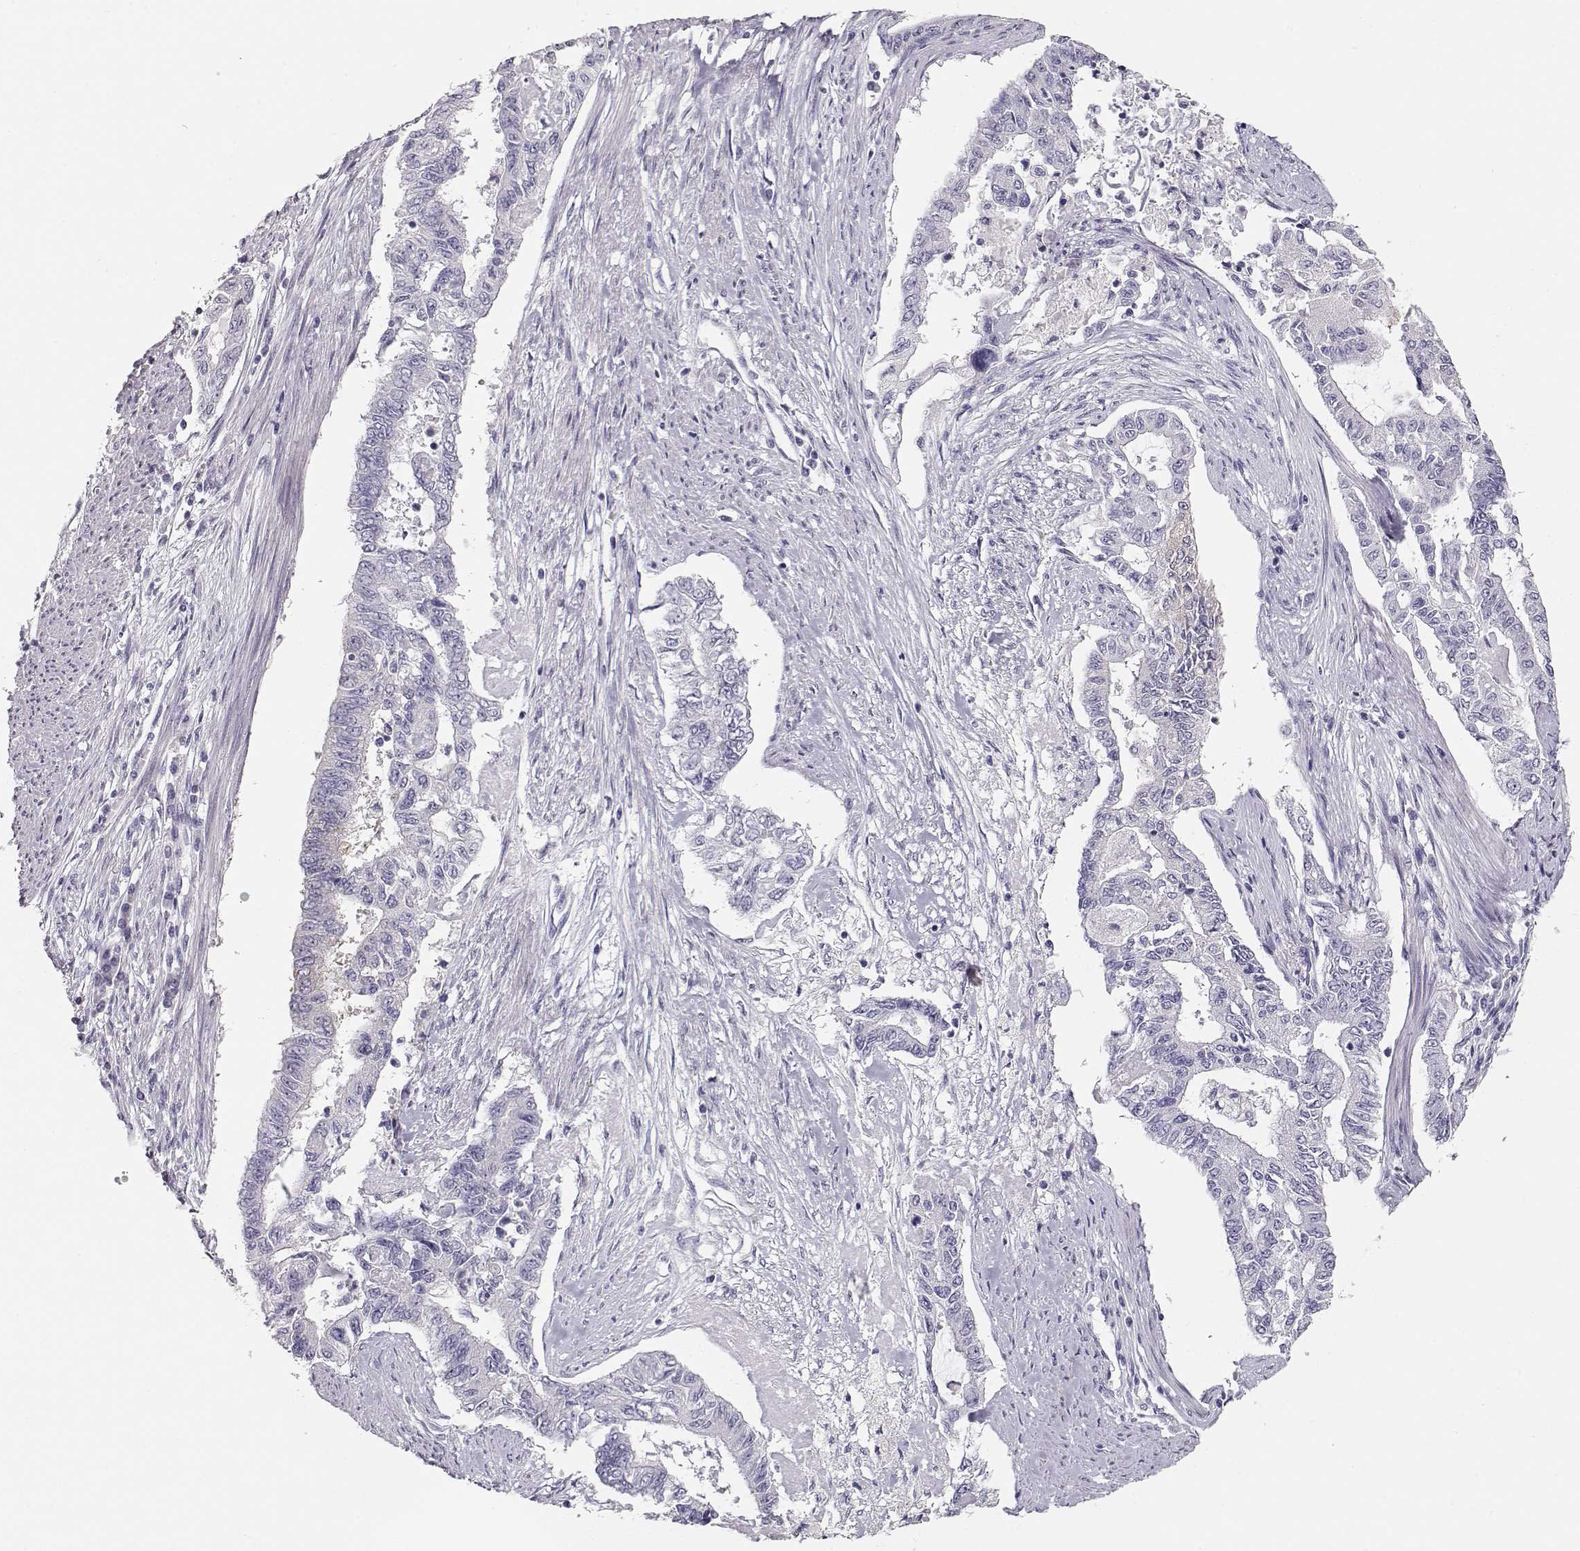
{"staining": {"intensity": "negative", "quantity": "none", "location": "none"}, "tissue": "endometrial cancer", "cell_type": "Tumor cells", "image_type": "cancer", "snomed": [{"axis": "morphology", "description": "Adenocarcinoma, NOS"}, {"axis": "topography", "description": "Uterus"}], "caption": "A micrograph of endometrial adenocarcinoma stained for a protein shows no brown staining in tumor cells. (Stains: DAB (3,3'-diaminobenzidine) immunohistochemistry with hematoxylin counter stain, Microscopy: brightfield microscopy at high magnification).", "gene": "MAGEC1", "patient": {"sex": "female", "age": 59}}